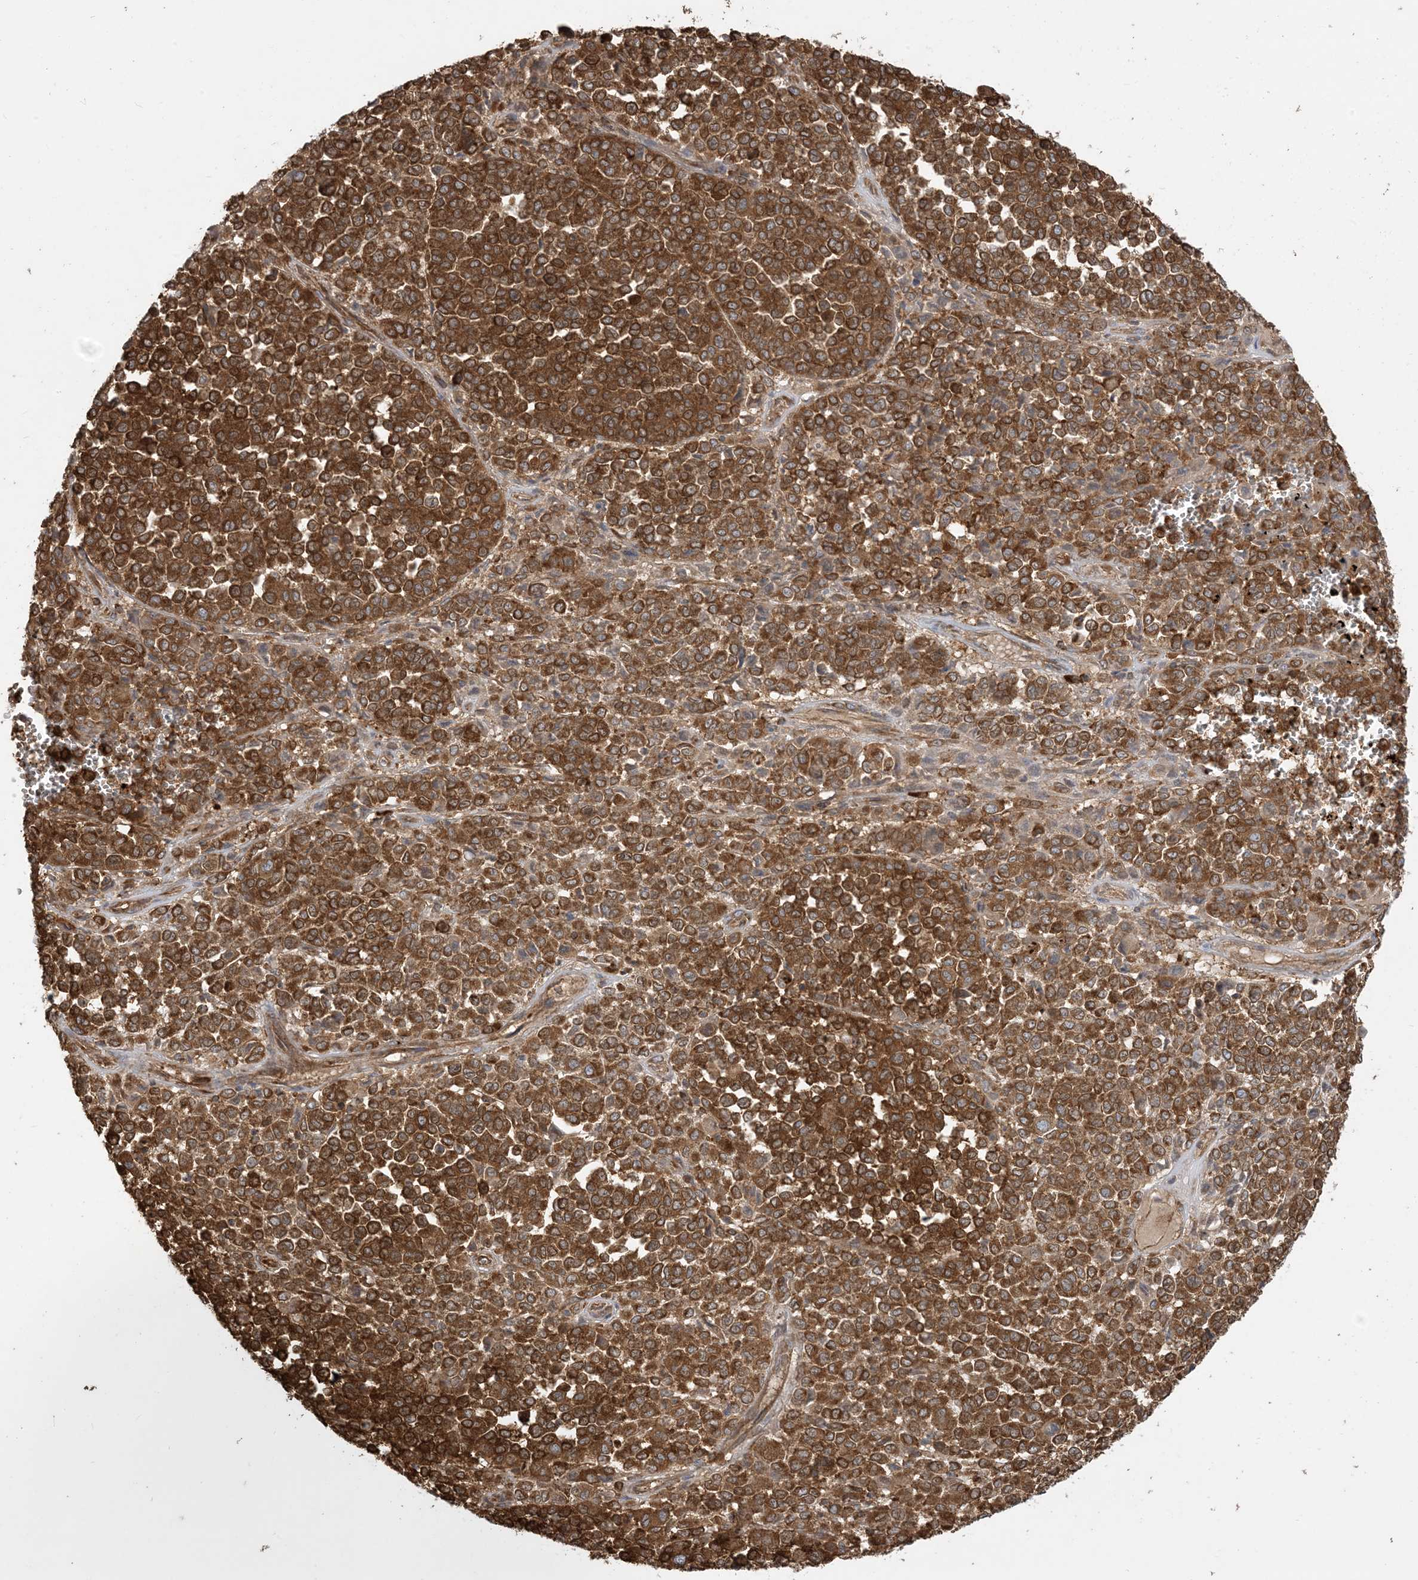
{"staining": {"intensity": "strong", "quantity": ">75%", "location": "cytoplasmic/membranous"}, "tissue": "melanoma", "cell_type": "Tumor cells", "image_type": "cancer", "snomed": [{"axis": "morphology", "description": "Malignant melanoma, Metastatic site"}, {"axis": "topography", "description": "Pancreas"}], "caption": "Strong cytoplasmic/membranous protein positivity is identified in about >75% of tumor cells in melanoma.", "gene": "SRP72", "patient": {"sex": "female", "age": 30}}